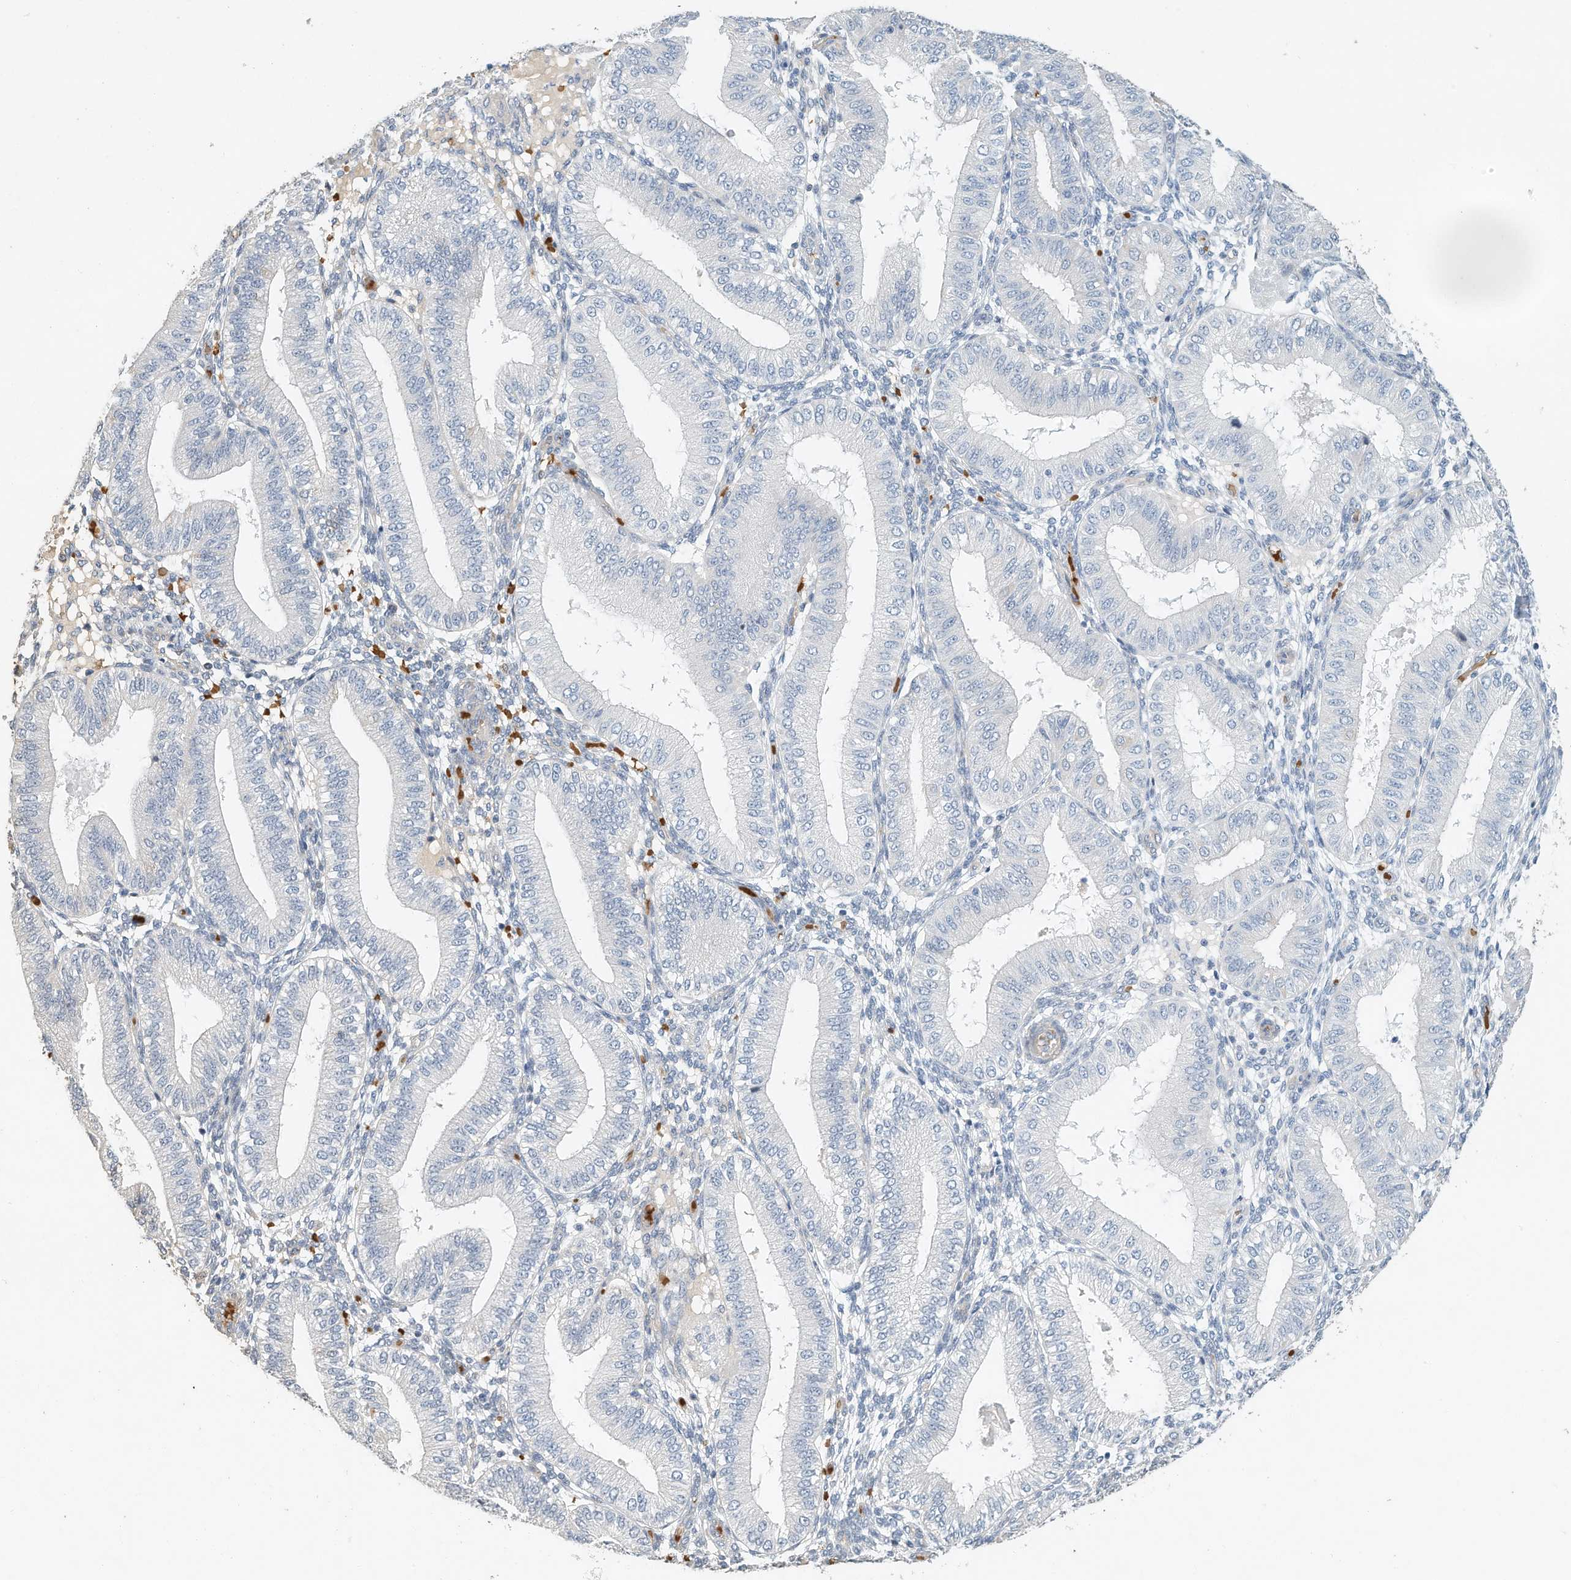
{"staining": {"intensity": "negative", "quantity": "none", "location": "none"}, "tissue": "endometrium", "cell_type": "Cells in endometrial stroma", "image_type": "normal", "snomed": [{"axis": "morphology", "description": "Normal tissue, NOS"}, {"axis": "topography", "description": "Endometrium"}], "caption": "A high-resolution histopathology image shows immunohistochemistry staining of normal endometrium, which exhibits no significant expression in cells in endometrial stroma. Nuclei are stained in blue.", "gene": "RCAN3", "patient": {"sex": "female", "age": 39}}